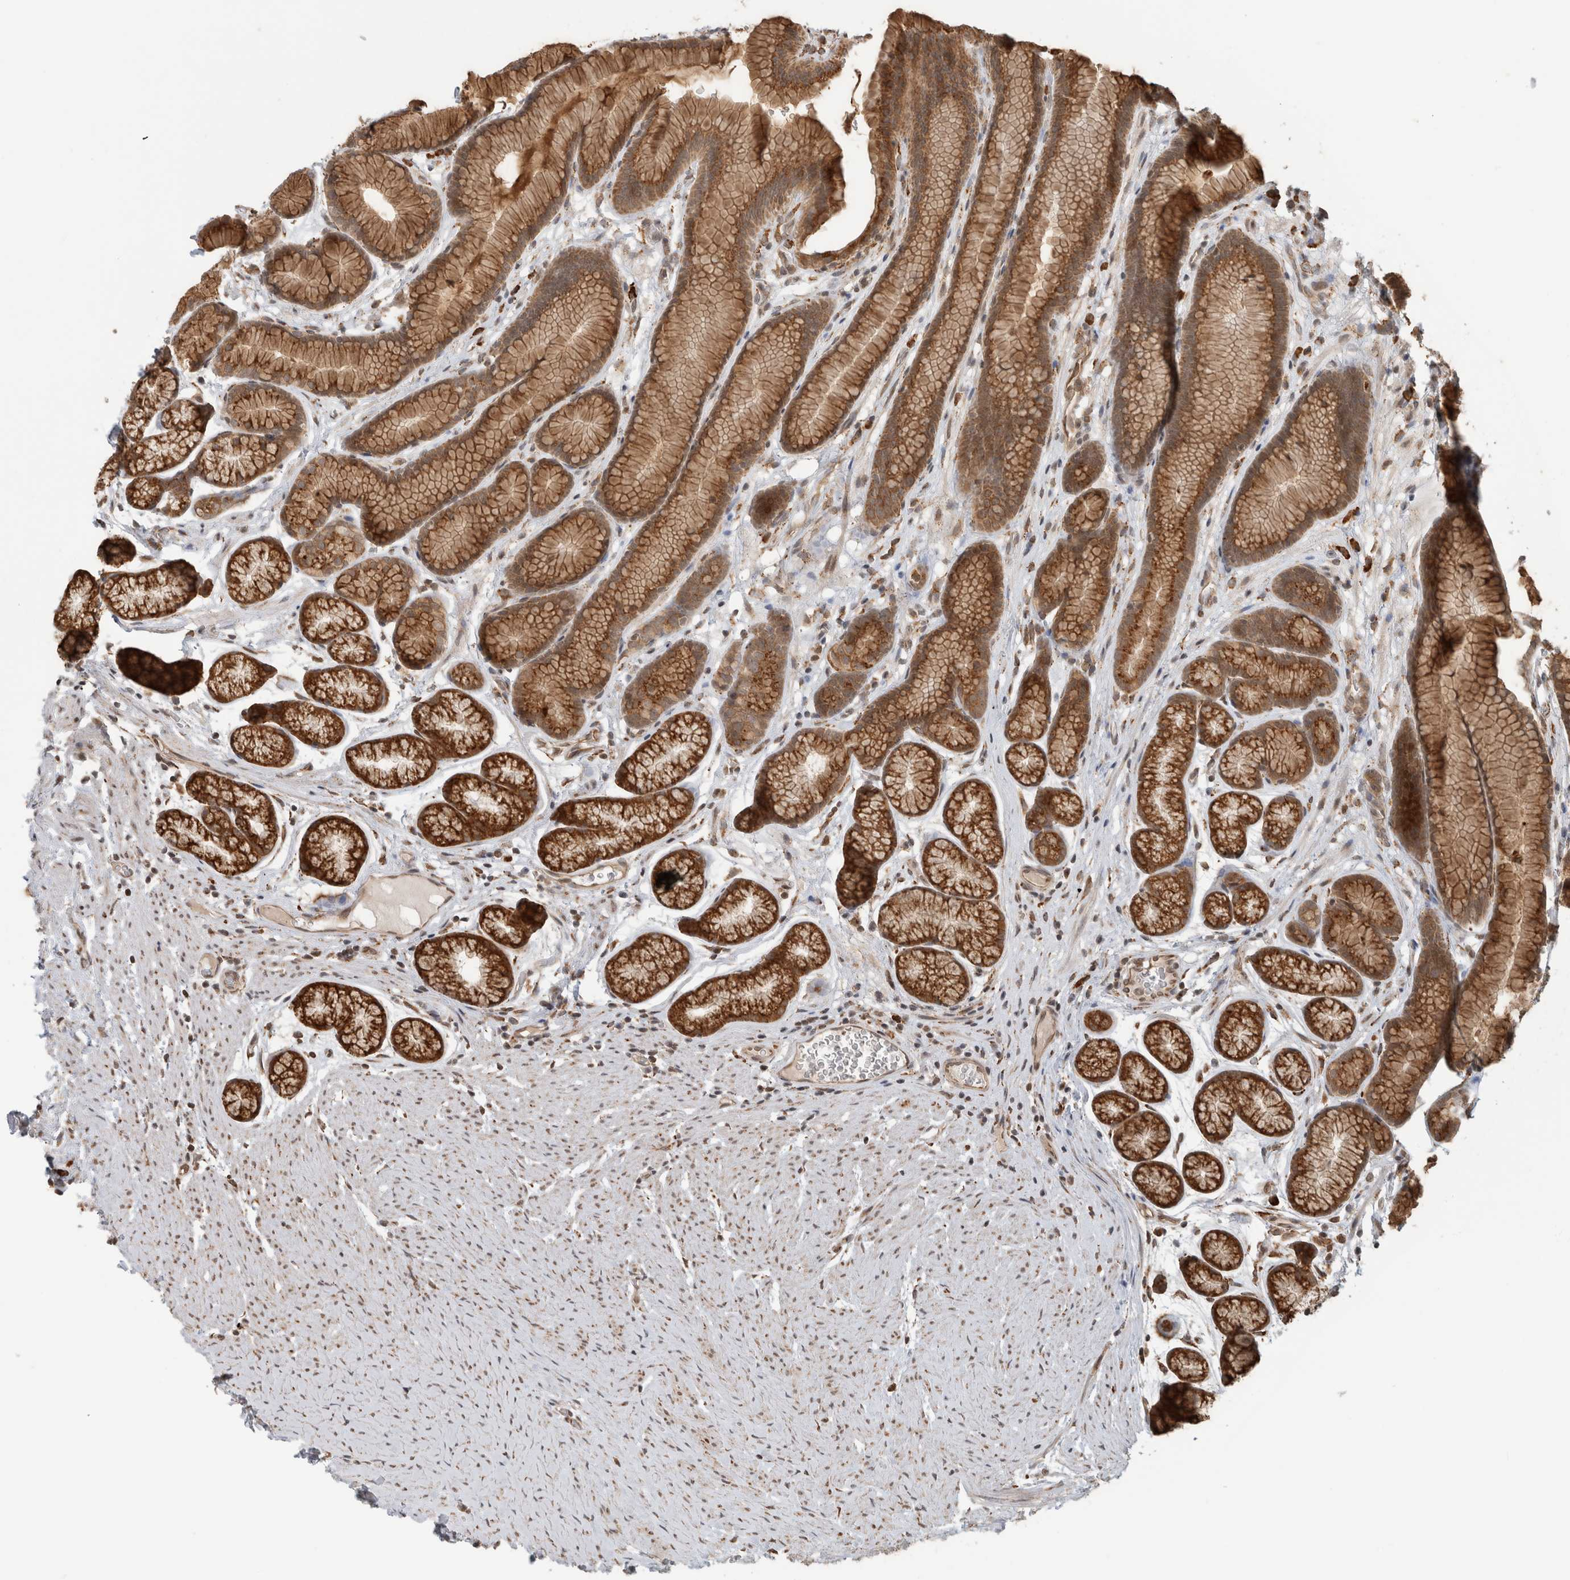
{"staining": {"intensity": "strong", "quantity": "25%-75%", "location": "cytoplasmic/membranous"}, "tissue": "stomach", "cell_type": "Glandular cells", "image_type": "normal", "snomed": [{"axis": "morphology", "description": "Normal tissue, NOS"}, {"axis": "topography", "description": "Stomach"}], "caption": "This micrograph displays IHC staining of benign human stomach, with high strong cytoplasmic/membranous staining in about 25%-75% of glandular cells.", "gene": "MS4A7", "patient": {"sex": "male", "age": 42}}